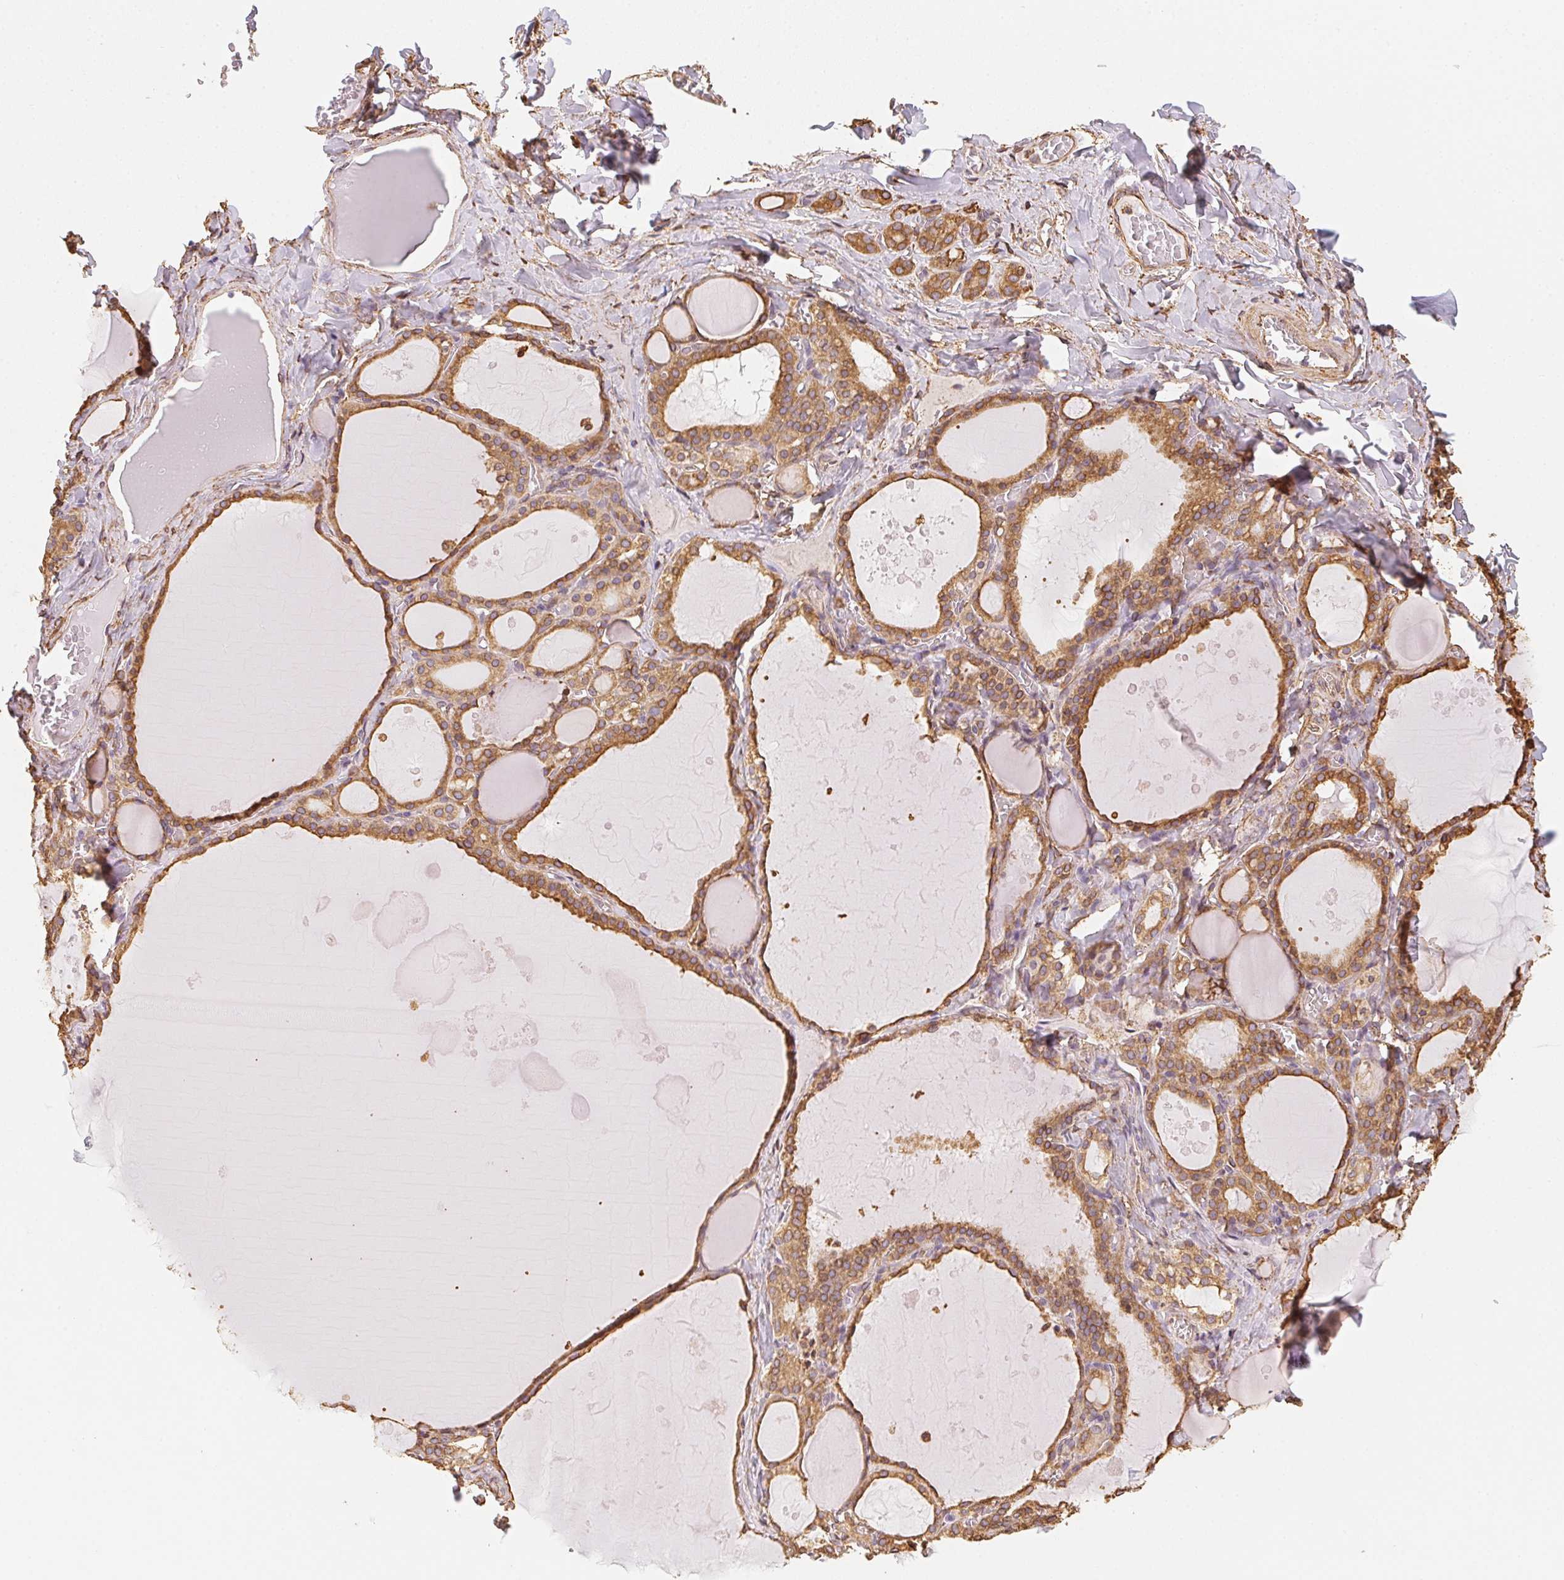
{"staining": {"intensity": "moderate", "quantity": ">75%", "location": "cytoplasmic/membranous"}, "tissue": "thyroid gland", "cell_type": "Glandular cells", "image_type": "normal", "snomed": [{"axis": "morphology", "description": "Normal tissue, NOS"}, {"axis": "topography", "description": "Thyroid gland"}], "caption": "Thyroid gland stained for a protein displays moderate cytoplasmic/membranous positivity in glandular cells. The staining was performed using DAB (3,3'-diaminobenzidine) to visualize the protein expression in brown, while the nuclei were stained in blue with hematoxylin (Magnification: 20x).", "gene": "RSBN1", "patient": {"sex": "male", "age": 56}}